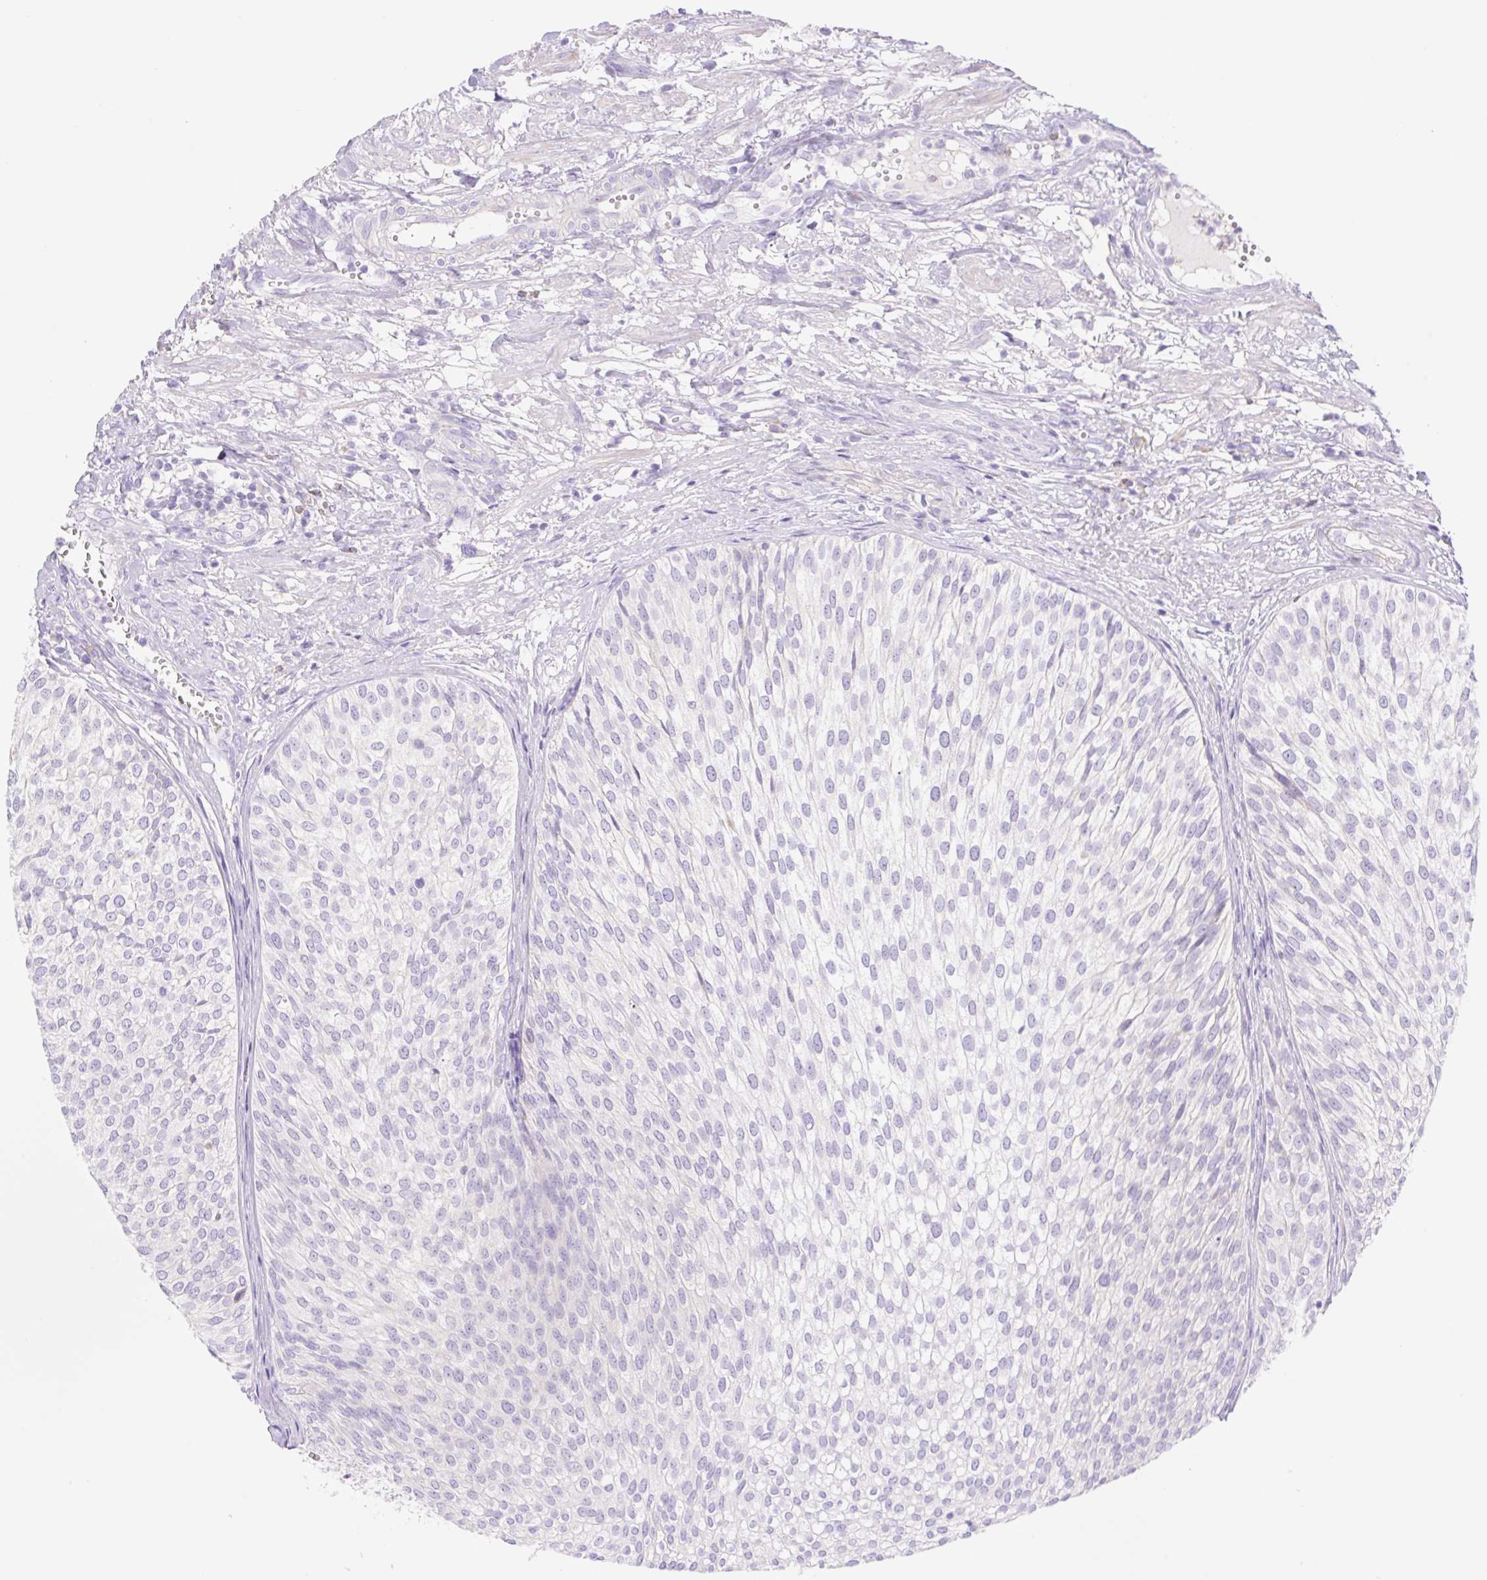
{"staining": {"intensity": "negative", "quantity": "none", "location": "none"}, "tissue": "urothelial cancer", "cell_type": "Tumor cells", "image_type": "cancer", "snomed": [{"axis": "morphology", "description": "Urothelial carcinoma, Low grade"}, {"axis": "topography", "description": "Urinary bladder"}], "caption": "An immunohistochemistry (IHC) image of urothelial cancer is shown. There is no staining in tumor cells of urothelial cancer.", "gene": "DENND5A", "patient": {"sex": "male", "age": 91}}